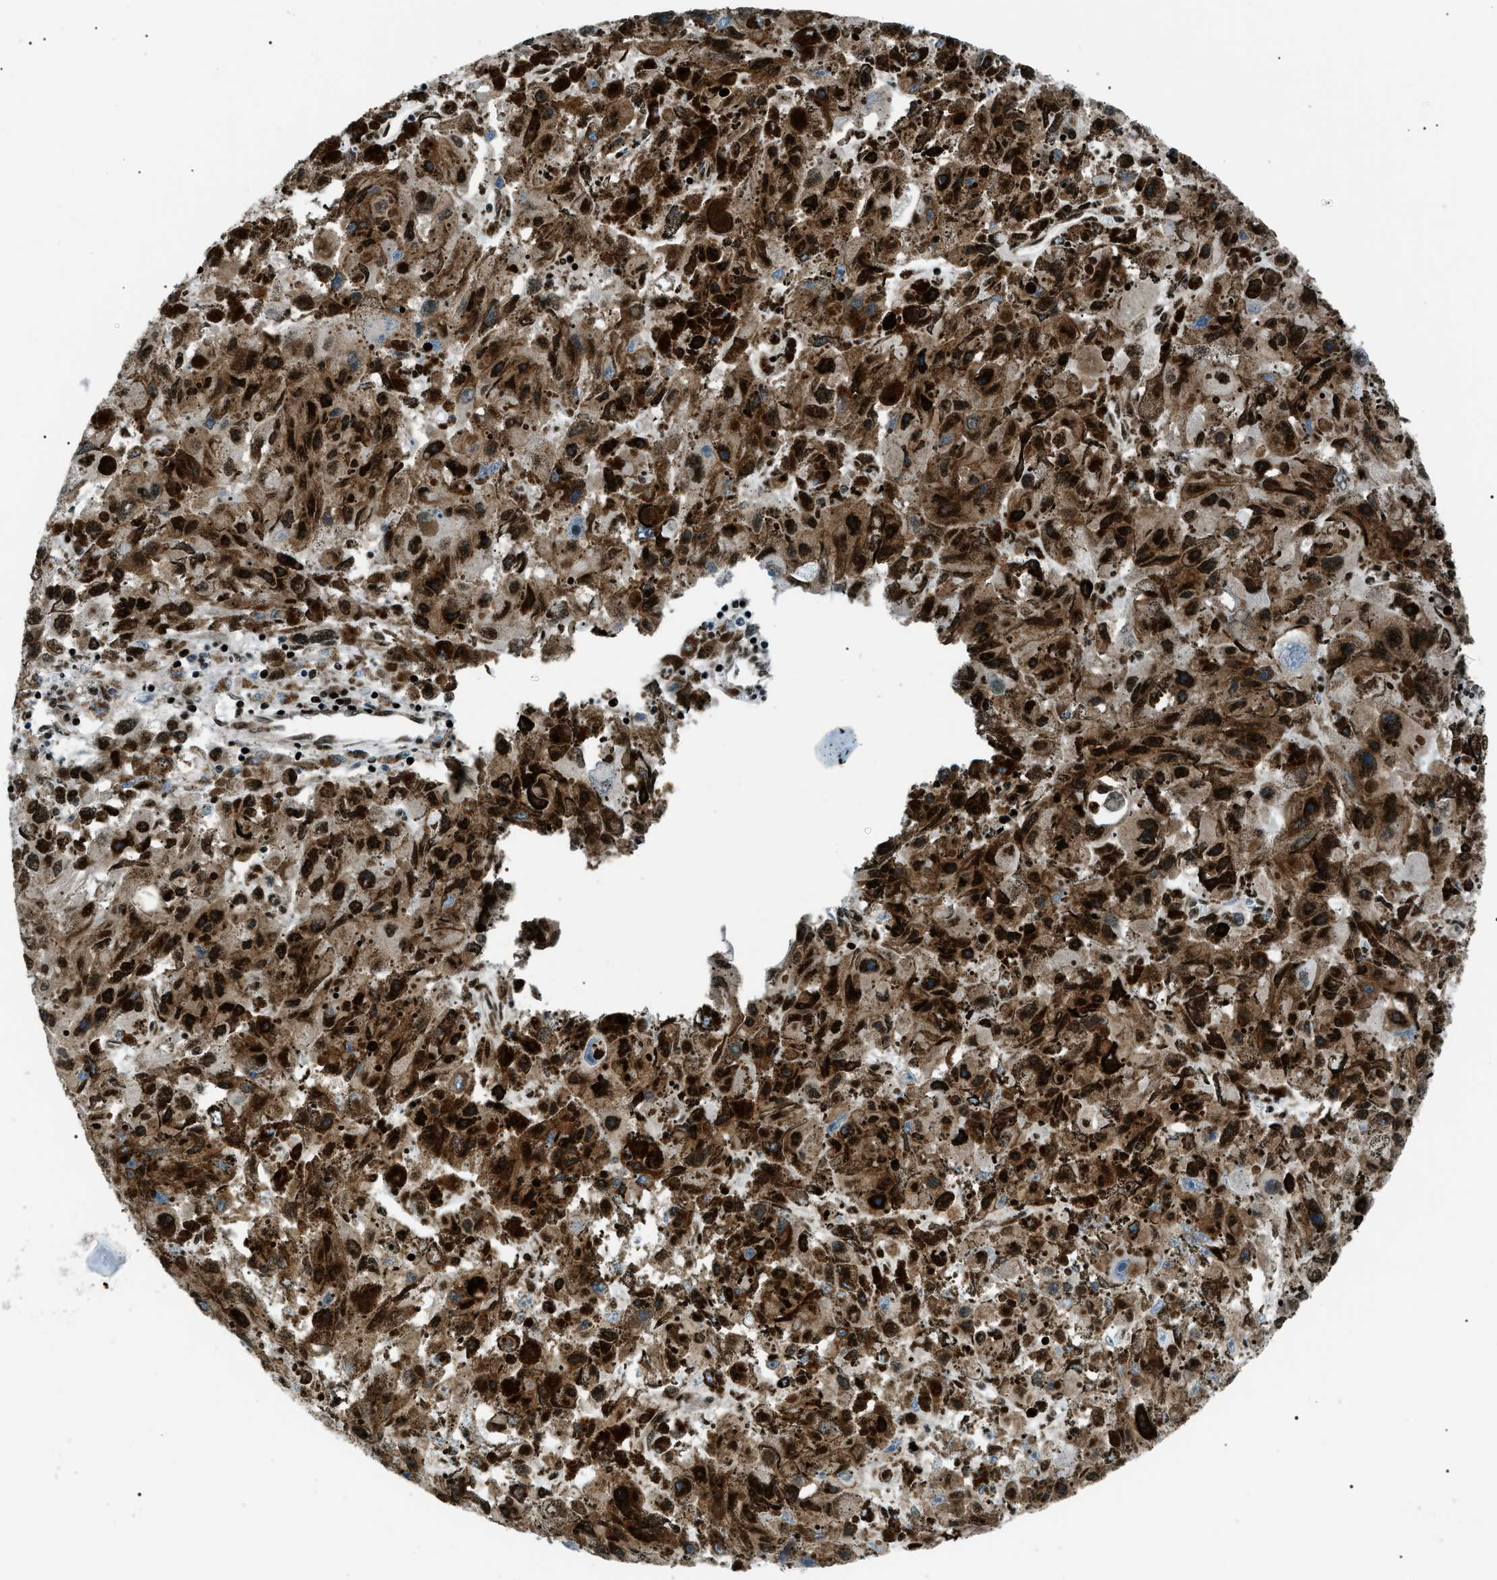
{"staining": {"intensity": "strong", "quantity": ">75%", "location": "cytoplasmic/membranous,nuclear"}, "tissue": "melanoma", "cell_type": "Tumor cells", "image_type": "cancer", "snomed": [{"axis": "morphology", "description": "Malignant melanoma, NOS"}, {"axis": "topography", "description": "Skin"}], "caption": "A brown stain shows strong cytoplasmic/membranous and nuclear positivity of a protein in human malignant melanoma tumor cells.", "gene": "HNRNPK", "patient": {"sex": "female", "age": 104}}